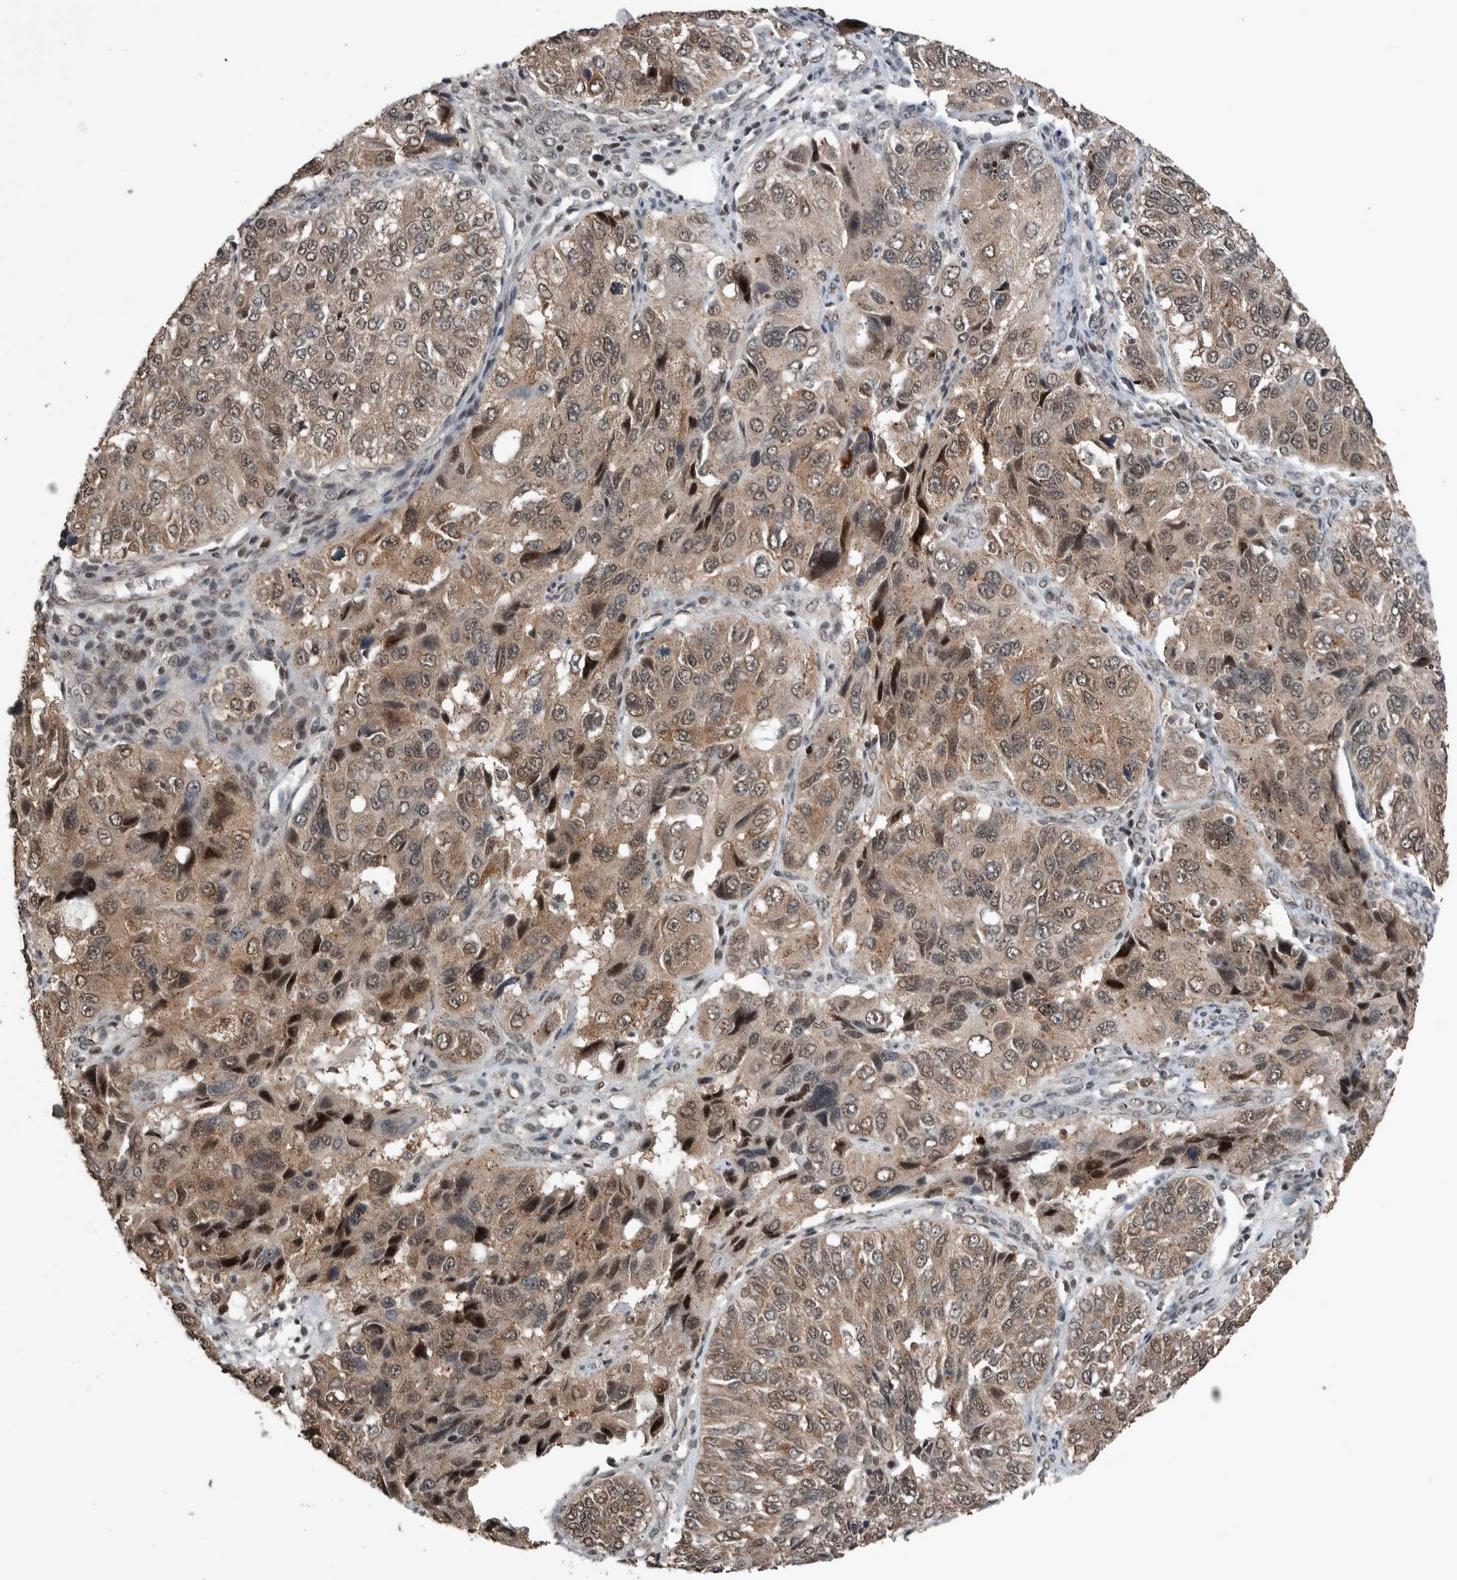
{"staining": {"intensity": "weak", "quantity": ">75%", "location": "cytoplasmic/membranous,nuclear"}, "tissue": "ovarian cancer", "cell_type": "Tumor cells", "image_type": "cancer", "snomed": [{"axis": "morphology", "description": "Carcinoma, endometroid"}, {"axis": "topography", "description": "Ovary"}], "caption": "Ovarian endometroid carcinoma was stained to show a protein in brown. There is low levels of weak cytoplasmic/membranous and nuclear positivity in about >75% of tumor cells.", "gene": "MYO1E", "patient": {"sex": "female", "age": 51}}